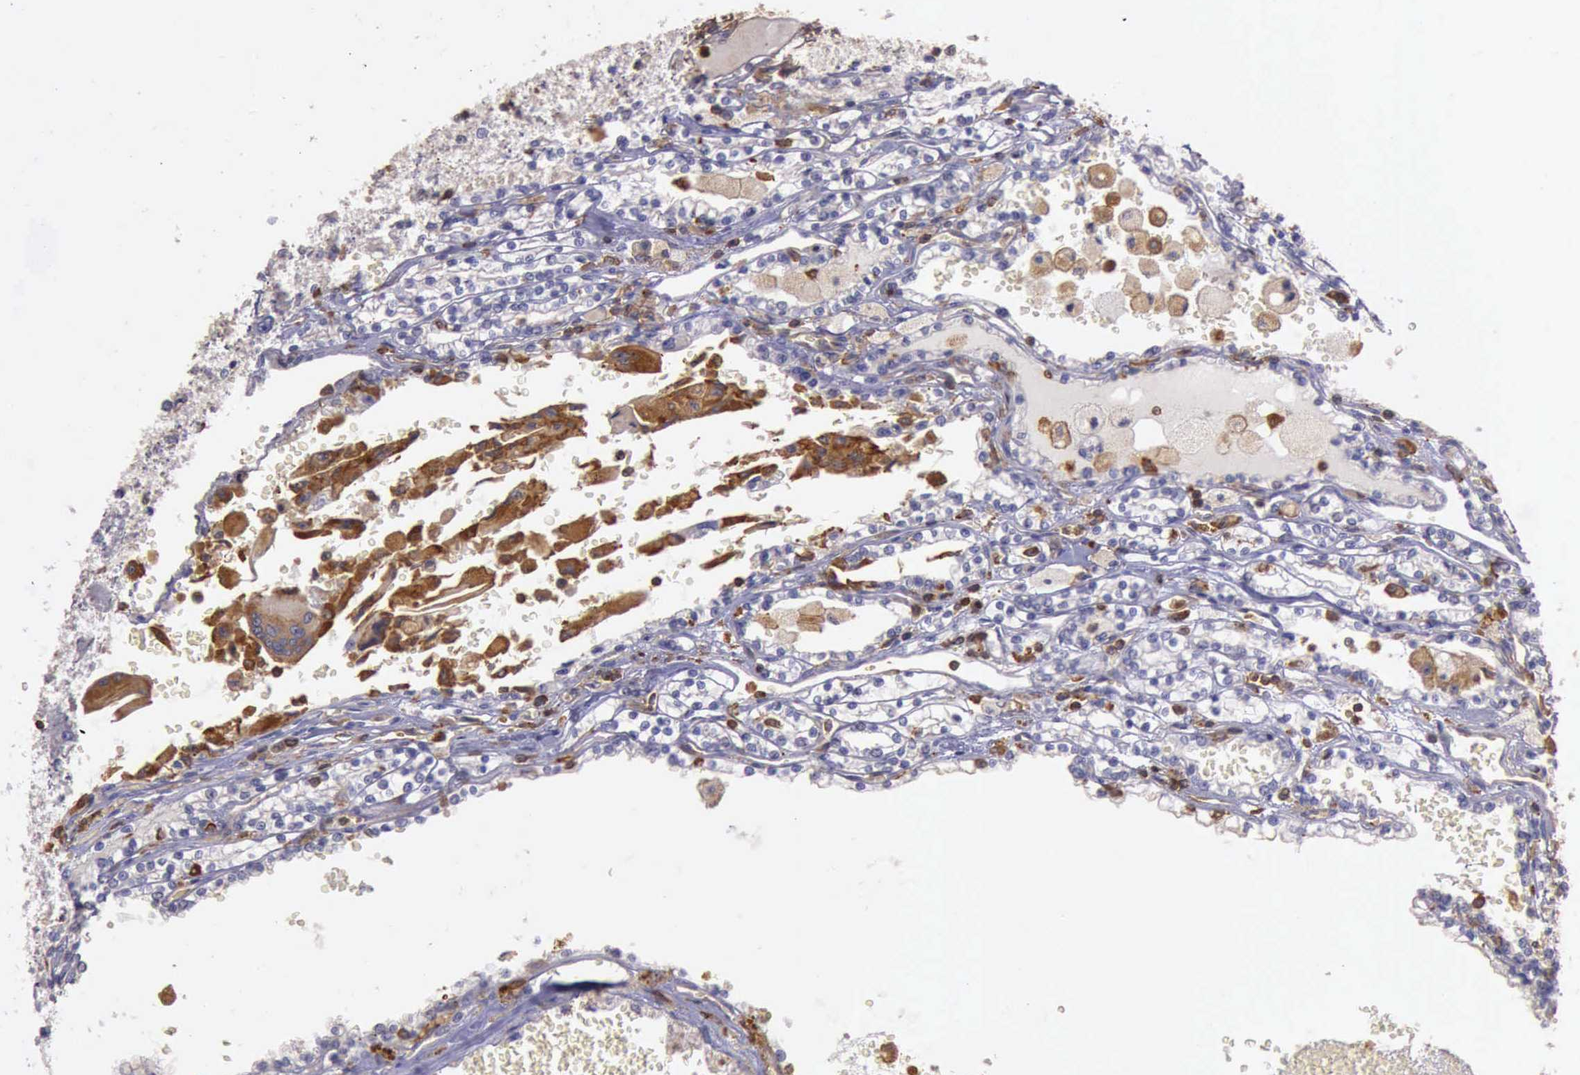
{"staining": {"intensity": "negative", "quantity": "none", "location": "none"}, "tissue": "renal cancer", "cell_type": "Tumor cells", "image_type": "cancer", "snomed": [{"axis": "morphology", "description": "Adenocarcinoma, NOS"}, {"axis": "topography", "description": "Kidney"}], "caption": "DAB immunohistochemical staining of renal adenocarcinoma demonstrates no significant staining in tumor cells. Brightfield microscopy of immunohistochemistry stained with DAB (3,3'-diaminobenzidine) (brown) and hematoxylin (blue), captured at high magnification.", "gene": "ARHGAP4", "patient": {"sex": "female", "age": 56}}